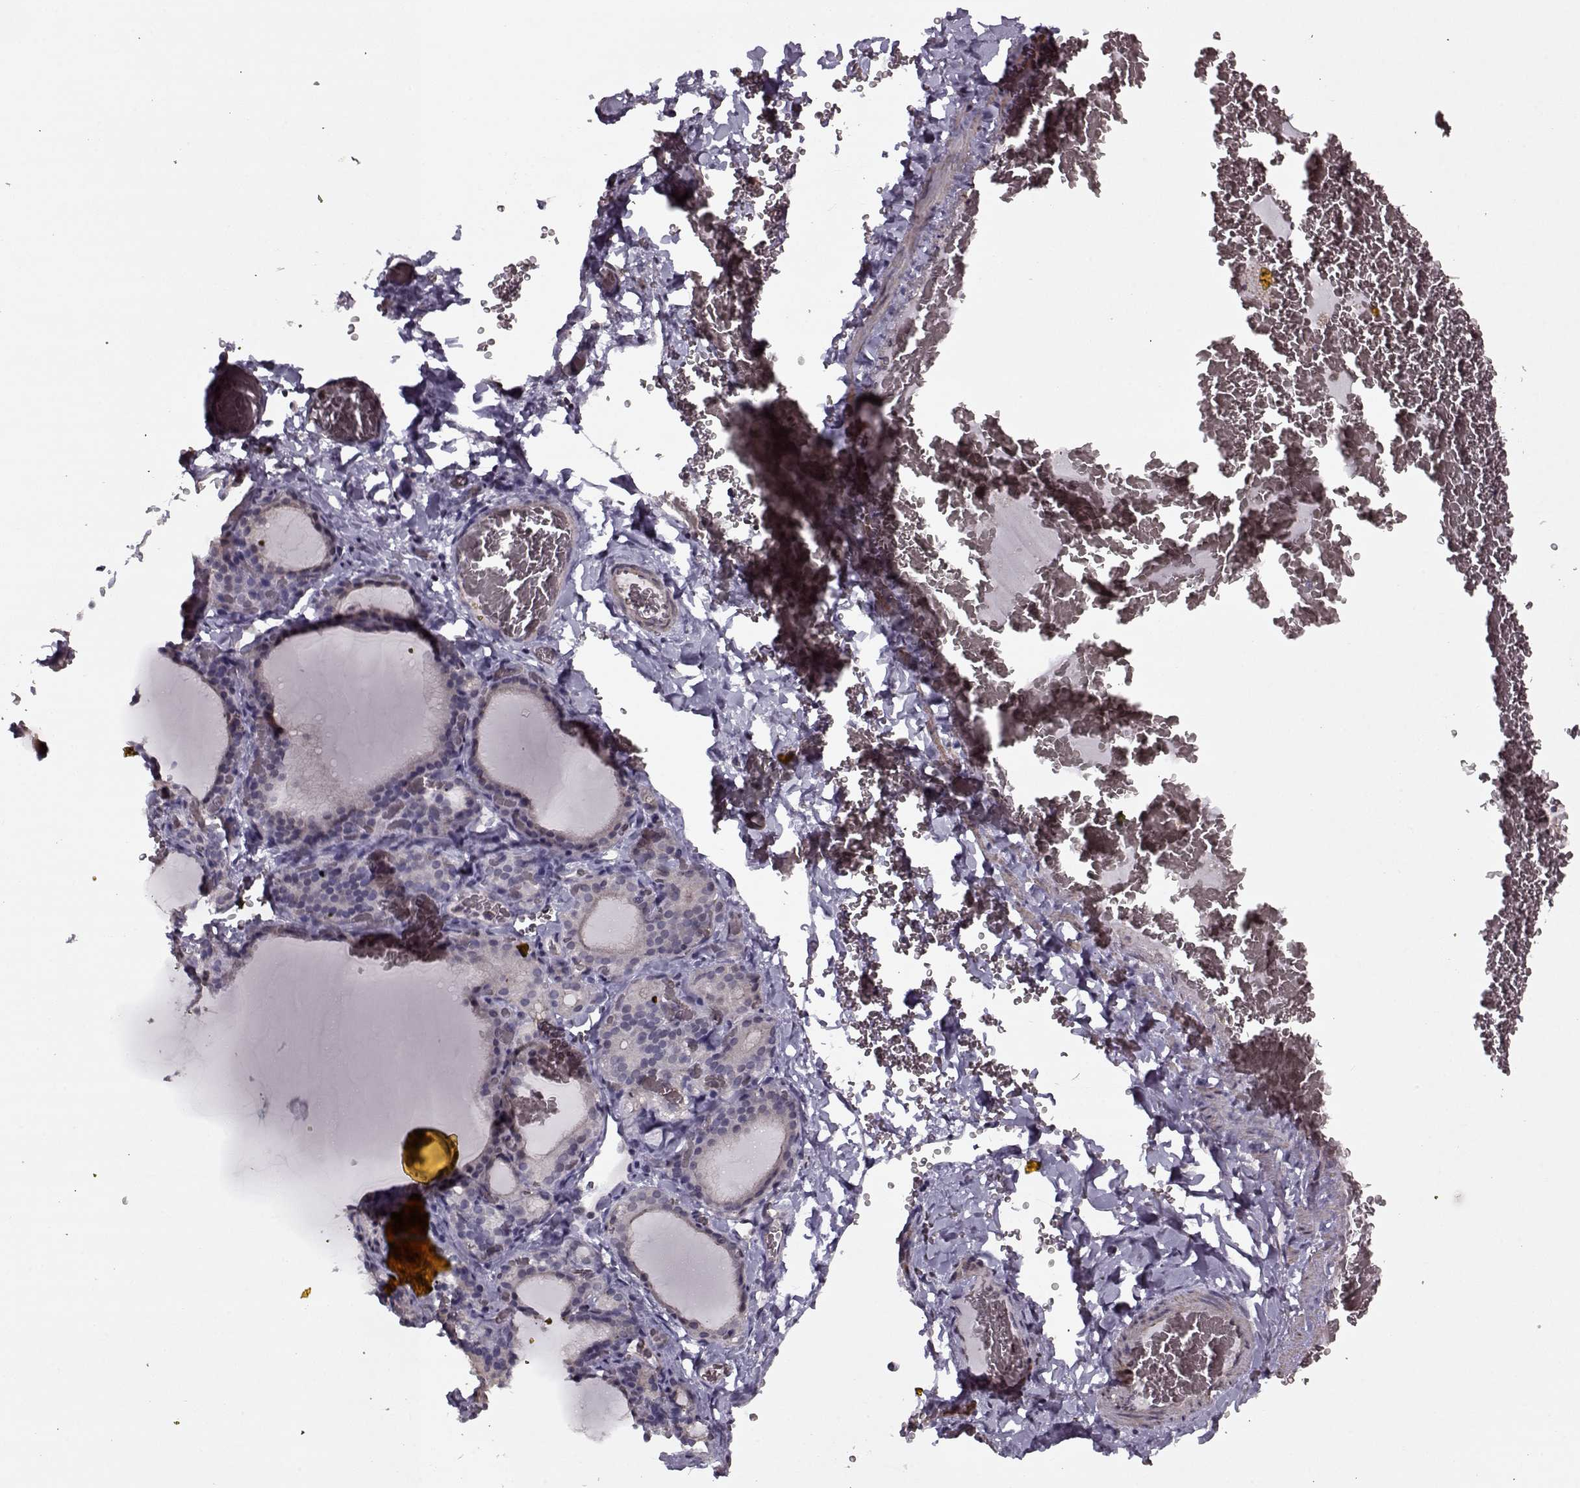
{"staining": {"intensity": "negative", "quantity": "none", "location": "none"}, "tissue": "thyroid gland", "cell_type": "Glandular cells", "image_type": "normal", "snomed": [{"axis": "morphology", "description": "Normal tissue, NOS"}, {"axis": "morphology", "description": "Hyperplasia, NOS"}, {"axis": "topography", "description": "Thyroid gland"}], "caption": "IHC micrograph of unremarkable thyroid gland: thyroid gland stained with DAB (3,3'-diaminobenzidine) displays no significant protein positivity in glandular cells.", "gene": "KRT9", "patient": {"sex": "female", "age": 27}}